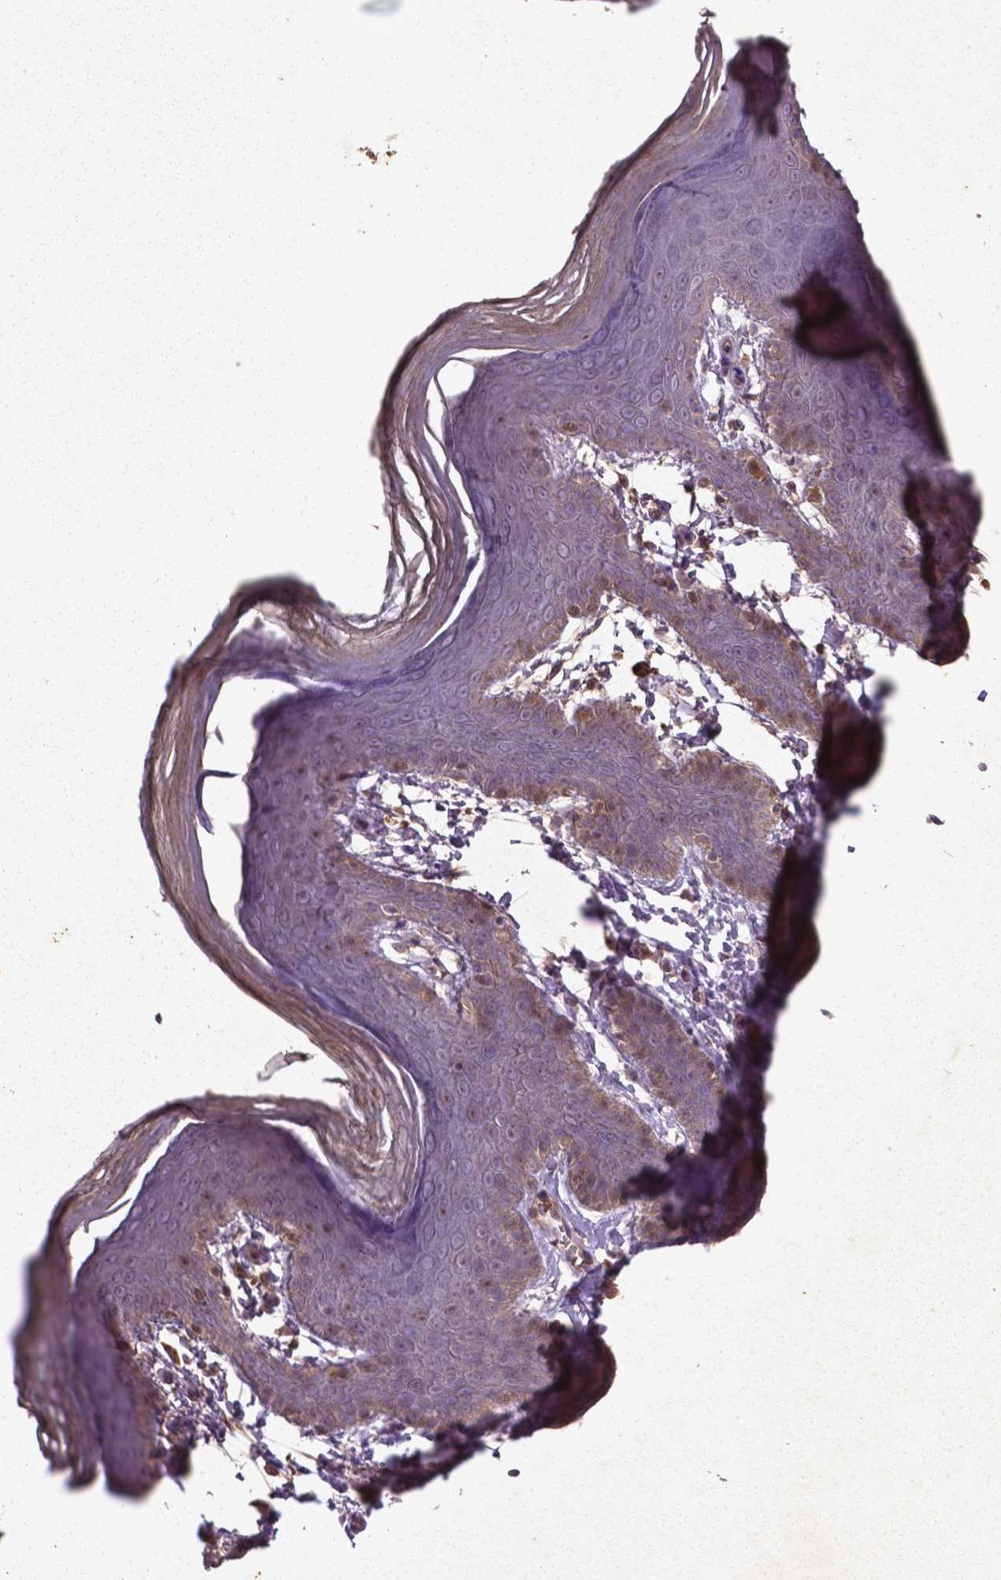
{"staining": {"intensity": "weak", "quantity": "<25%", "location": "cytoplasmic/membranous"}, "tissue": "skin", "cell_type": "Epidermal cells", "image_type": "normal", "snomed": [{"axis": "morphology", "description": "Normal tissue, NOS"}, {"axis": "topography", "description": "Anal"}], "caption": "Immunohistochemistry (IHC) of benign skin exhibits no positivity in epidermal cells.", "gene": "COQ2", "patient": {"sex": "male", "age": 53}}